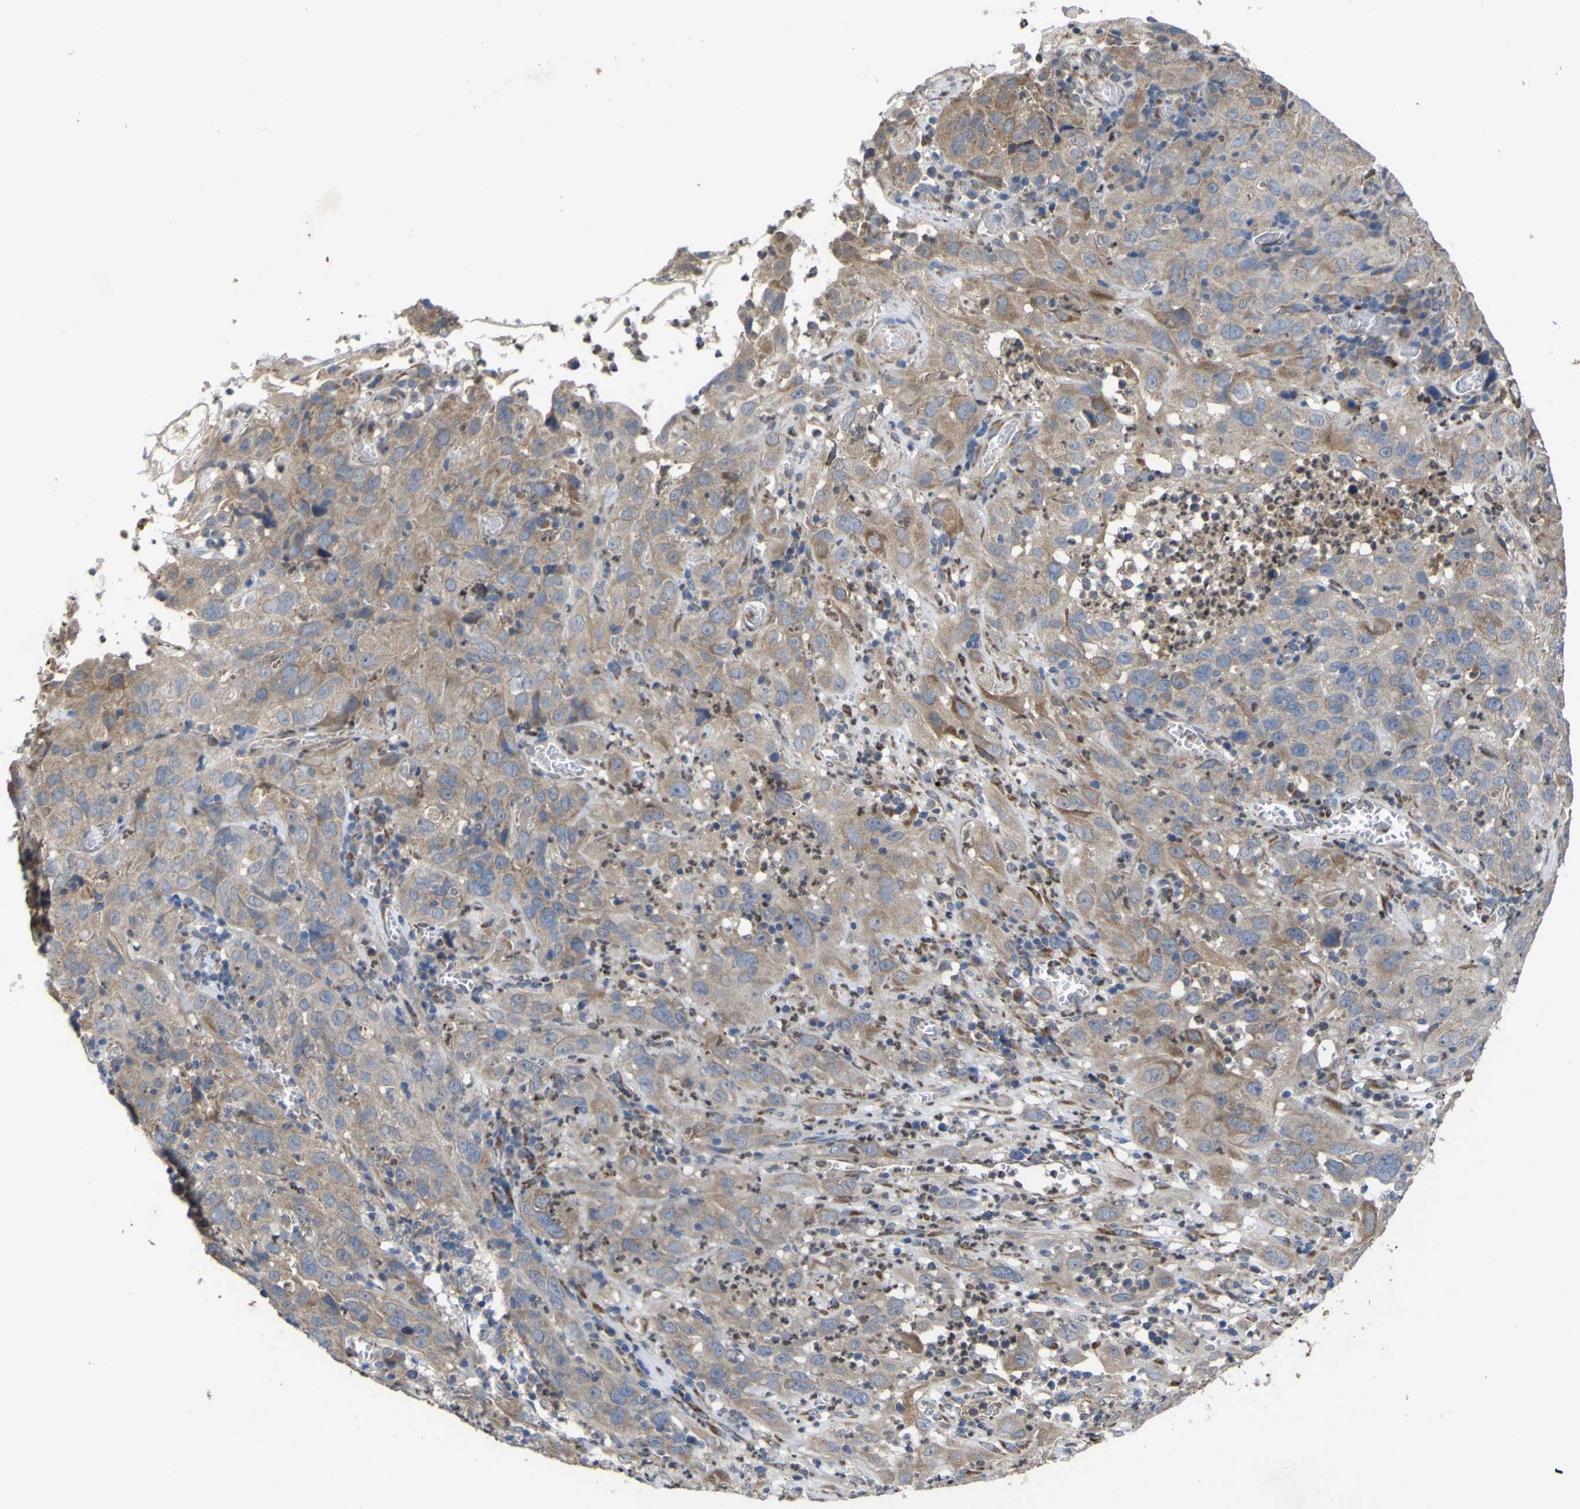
{"staining": {"intensity": "weak", "quantity": ">75%", "location": "cytoplasmic/membranous"}, "tissue": "cervical cancer", "cell_type": "Tumor cells", "image_type": "cancer", "snomed": [{"axis": "morphology", "description": "Squamous cell carcinoma, NOS"}, {"axis": "topography", "description": "Cervix"}], "caption": "IHC (DAB) staining of human cervical cancer shows weak cytoplasmic/membranous protein expression in about >75% of tumor cells.", "gene": "IRAK2", "patient": {"sex": "female", "age": 32}}